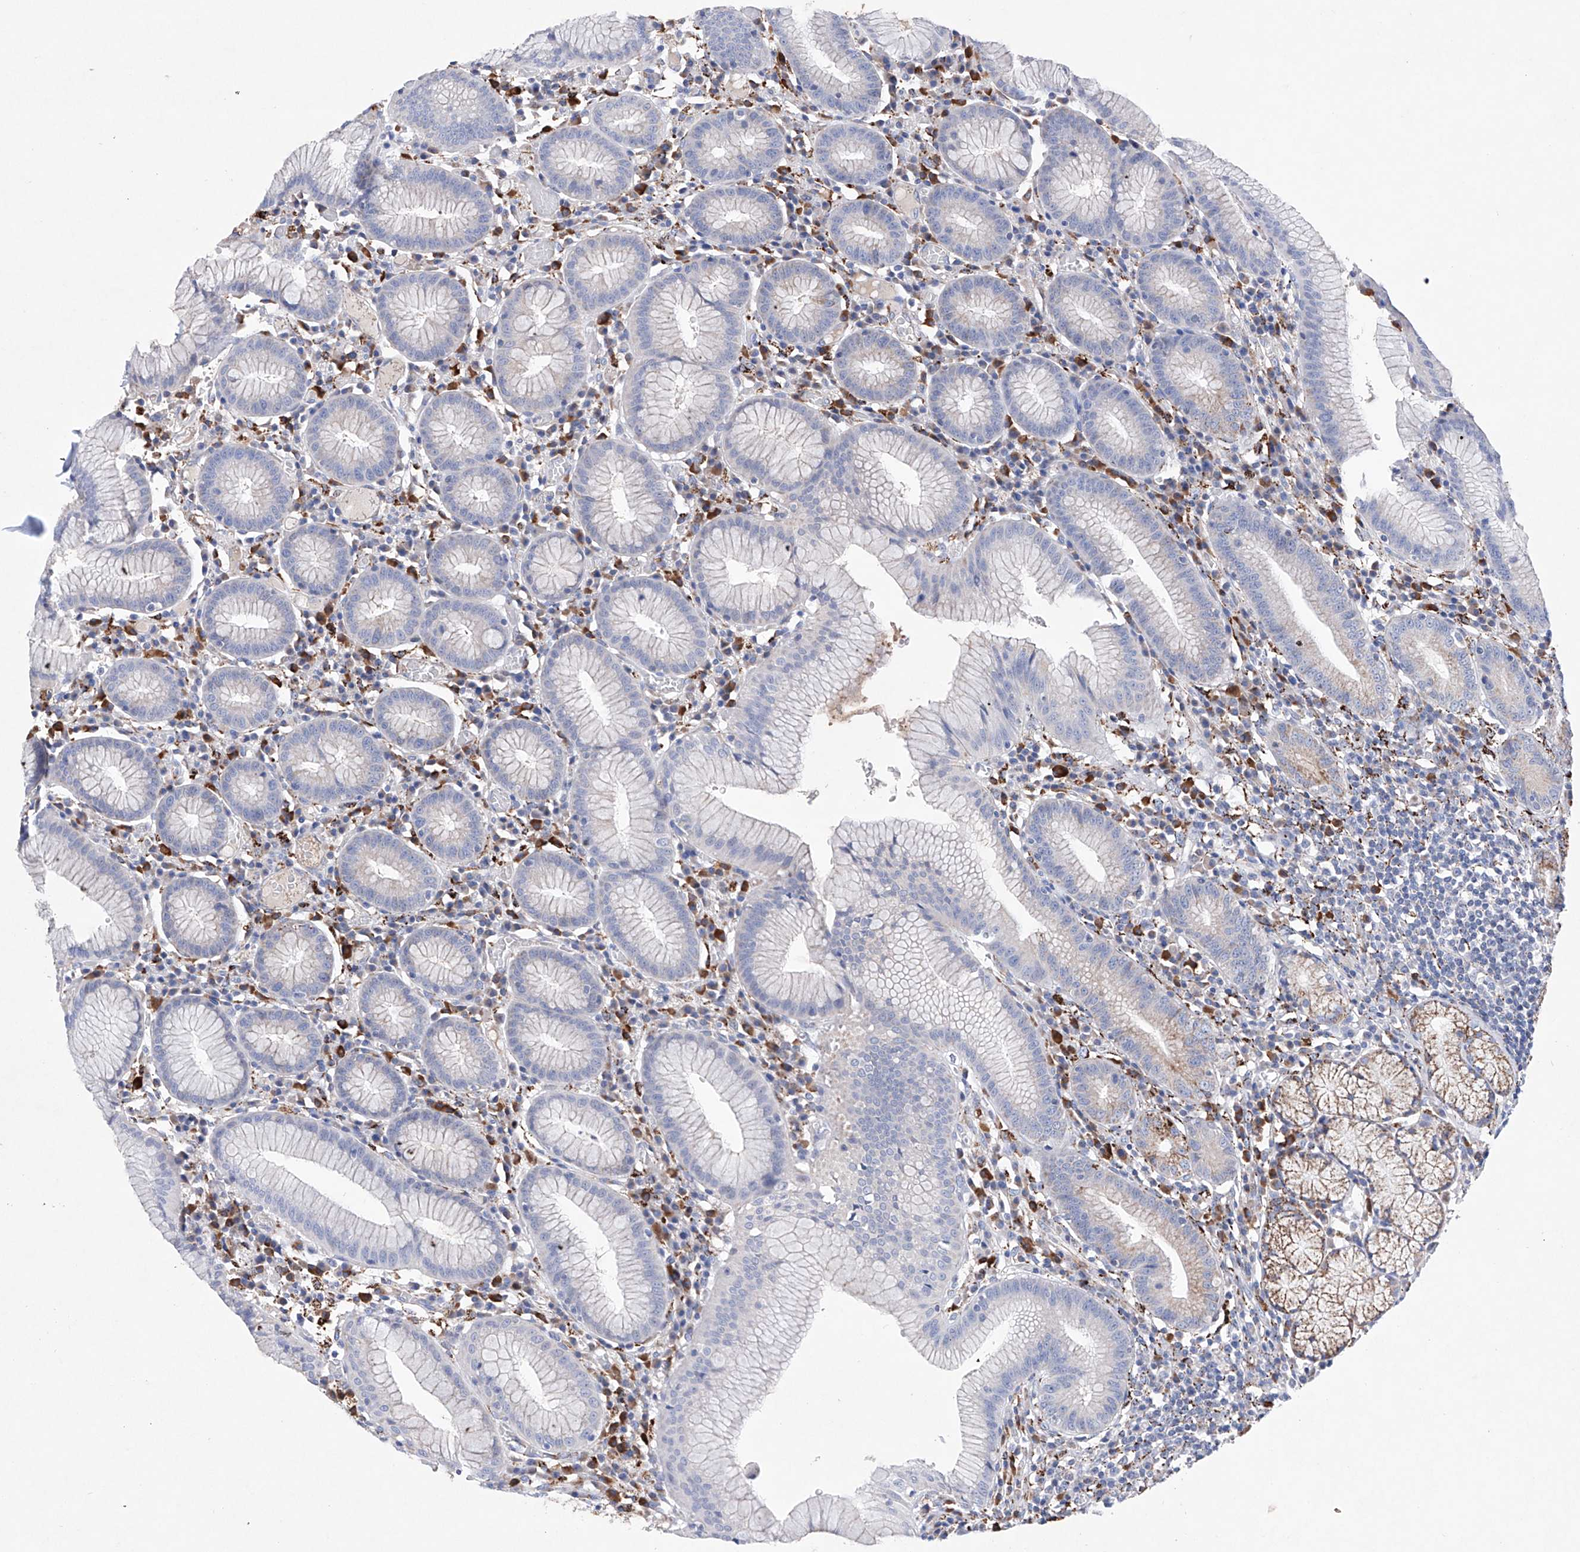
{"staining": {"intensity": "negative", "quantity": "none", "location": "none"}, "tissue": "stomach", "cell_type": "Glandular cells", "image_type": "normal", "snomed": [{"axis": "morphology", "description": "Normal tissue, NOS"}, {"axis": "topography", "description": "Stomach"}], "caption": "An immunohistochemistry (IHC) image of unremarkable stomach is shown. There is no staining in glandular cells of stomach.", "gene": "NRROS", "patient": {"sex": "male", "age": 55}}